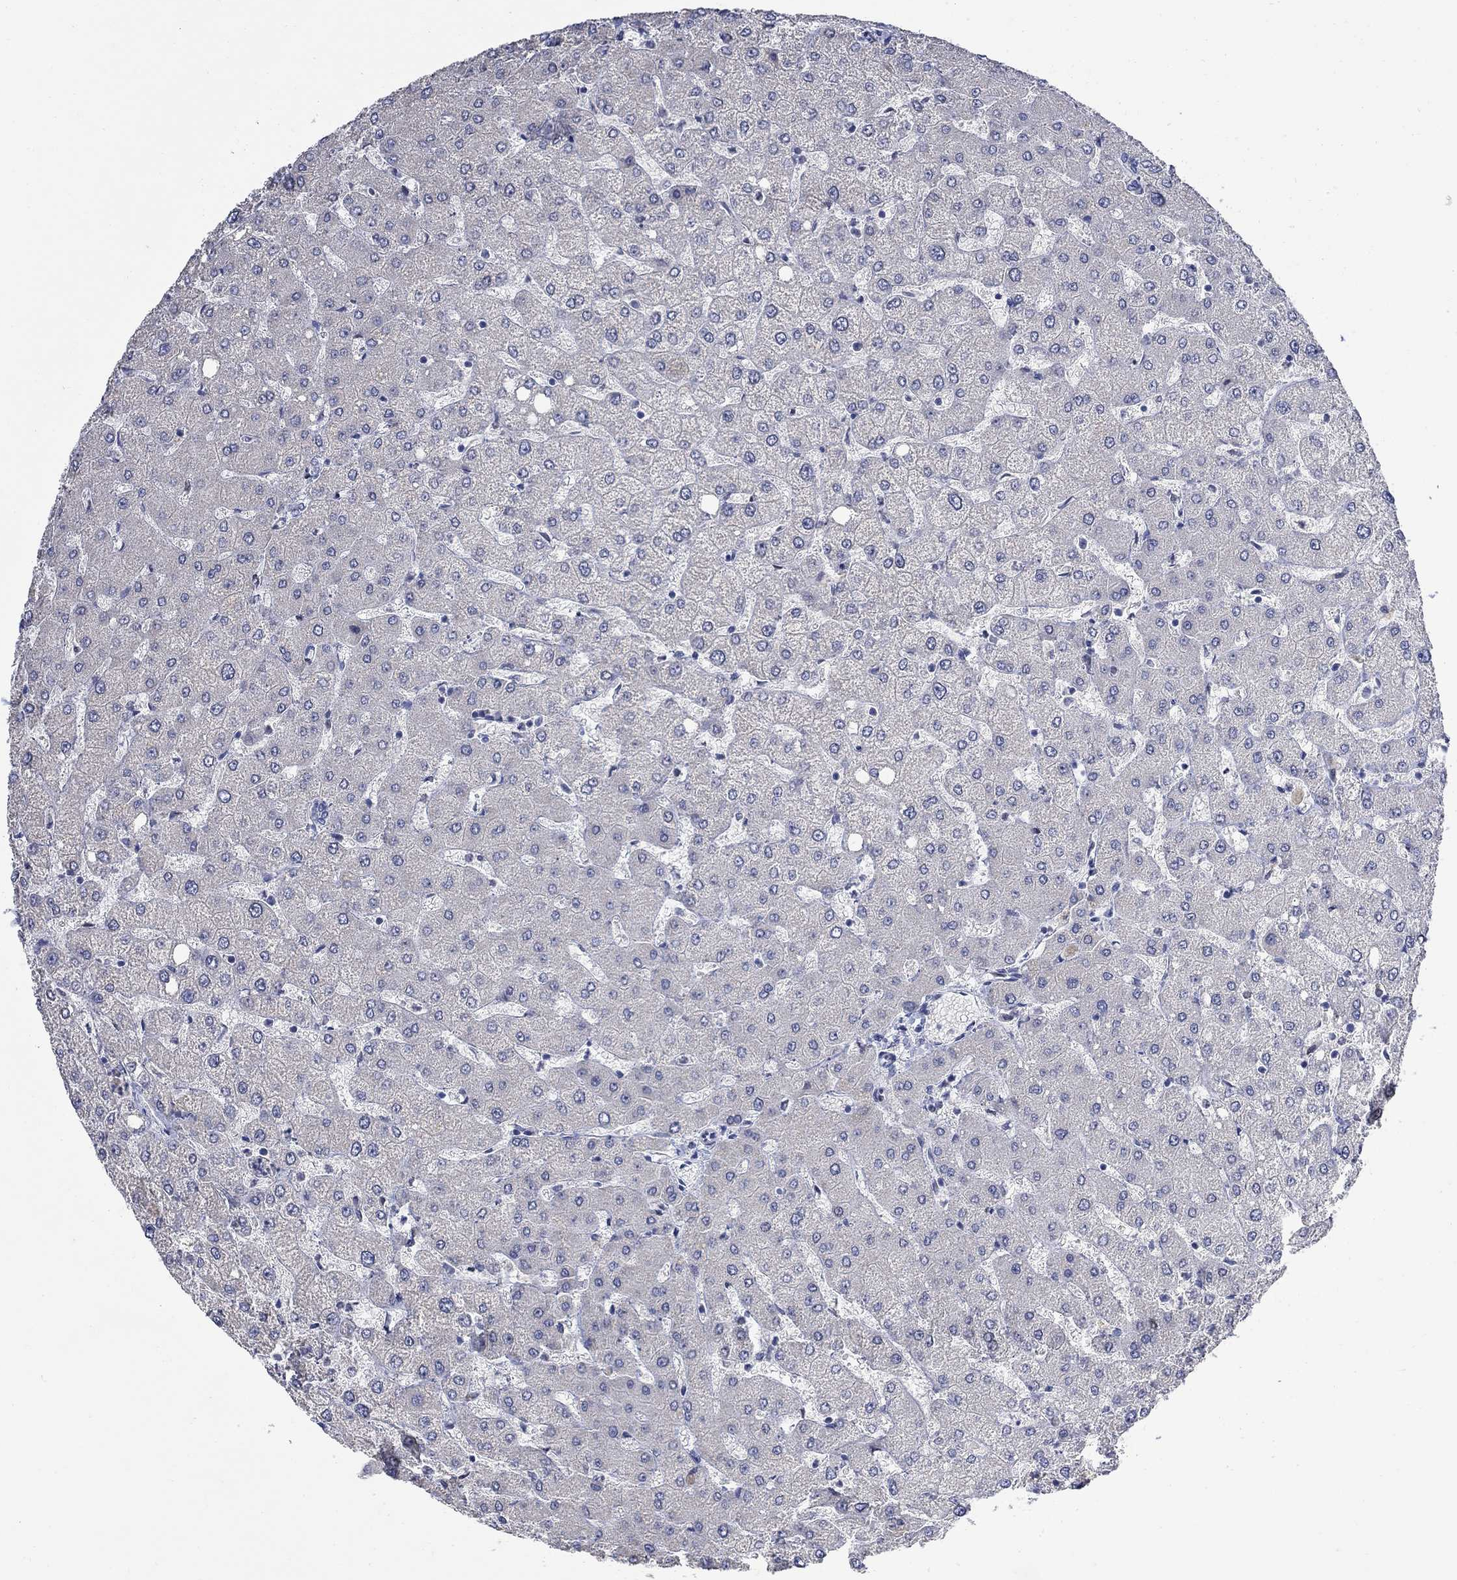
{"staining": {"intensity": "negative", "quantity": "none", "location": "none"}, "tissue": "liver", "cell_type": "Cholangiocytes", "image_type": "normal", "snomed": [{"axis": "morphology", "description": "Normal tissue, NOS"}, {"axis": "topography", "description": "Liver"}], "caption": "Histopathology image shows no significant protein staining in cholangiocytes of benign liver. (DAB immunohistochemistry visualized using brightfield microscopy, high magnification).", "gene": "DLK1", "patient": {"sex": "female", "age": 54}}